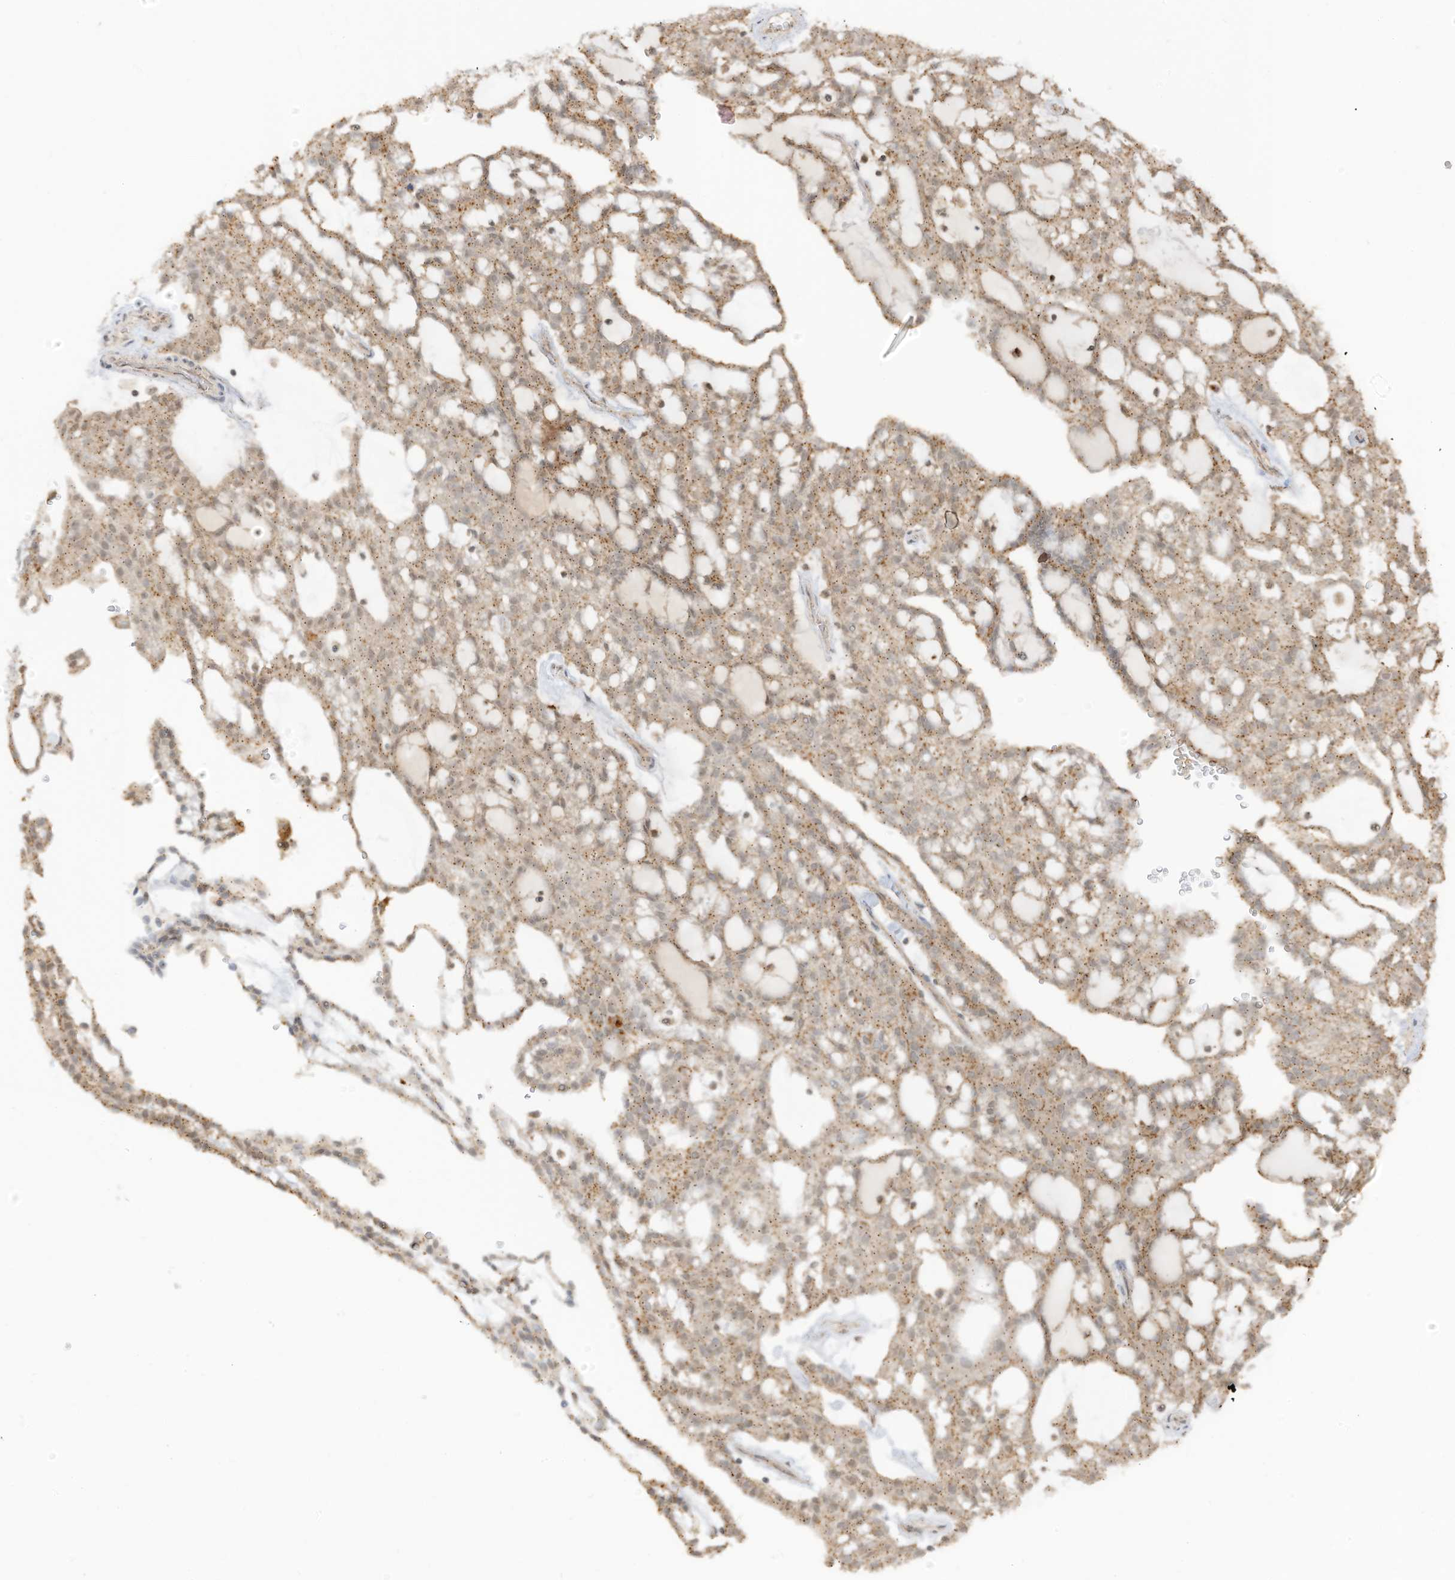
{"staining": {"intensity": "moderate", "quantity": "25%-75%", "location": "cytoplasmic/membranous"}, "tissue": "renal cancer", "cell_type": "Tumor cells", "image_type": "cancer", "snomed": [{"axis": "morphology", "description": "Adenocarcinoma, NOS"}, {"axis": "topography", "description": "Kidney"}], "caption": "Immunohistochemical staining of human adenocarcinoma (renal) demonstrates medium levels of moderate cytoplasmic/membranous expression in approximately 25%-75% of tumor cells.", "gene": "N4BP3", "patient": {"sex": "male", "age": 63}}